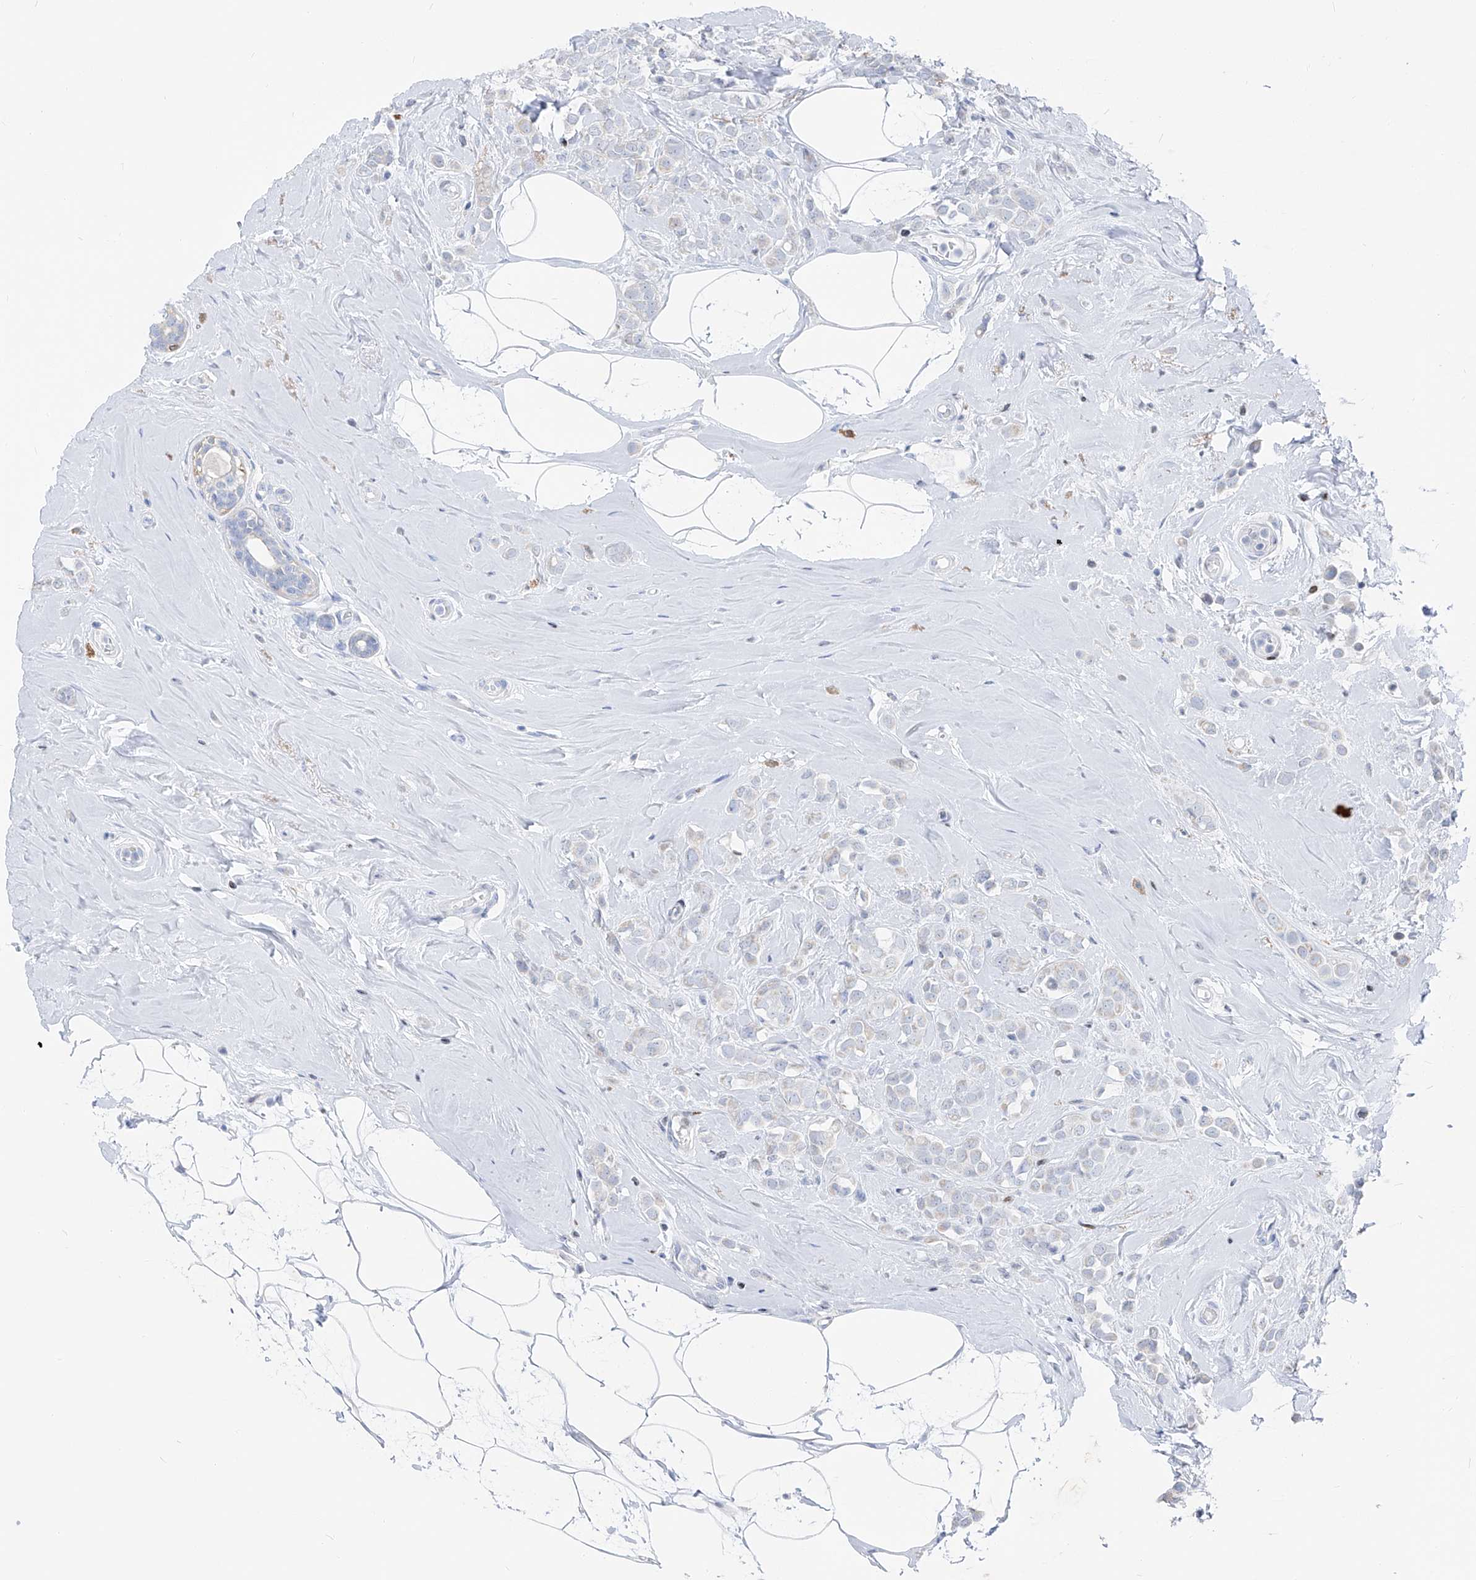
{"staining": {"intensity": "weak", "quantity": "<25%", "location": "cytoplasmic/membranous"}, "tissue": "breast cancer", "cell_type": "Tumor cells", "image_type": "cancer", "snomed": [{"axis": "morphology", "description": "Lobular carcinoma"}, {"axis": "topography", "description": "Breast"}], "caption": "Immunohistochemistry (IHC) histopathology image of human breast lobular carcinoma stained for a protein (brown), which displays no staining in tumor cells. (Immunohistochemistry, brightfield microscopy, high magnification).", "gene": "FRS3", "patient": {"sex": "female", "age": 47}}